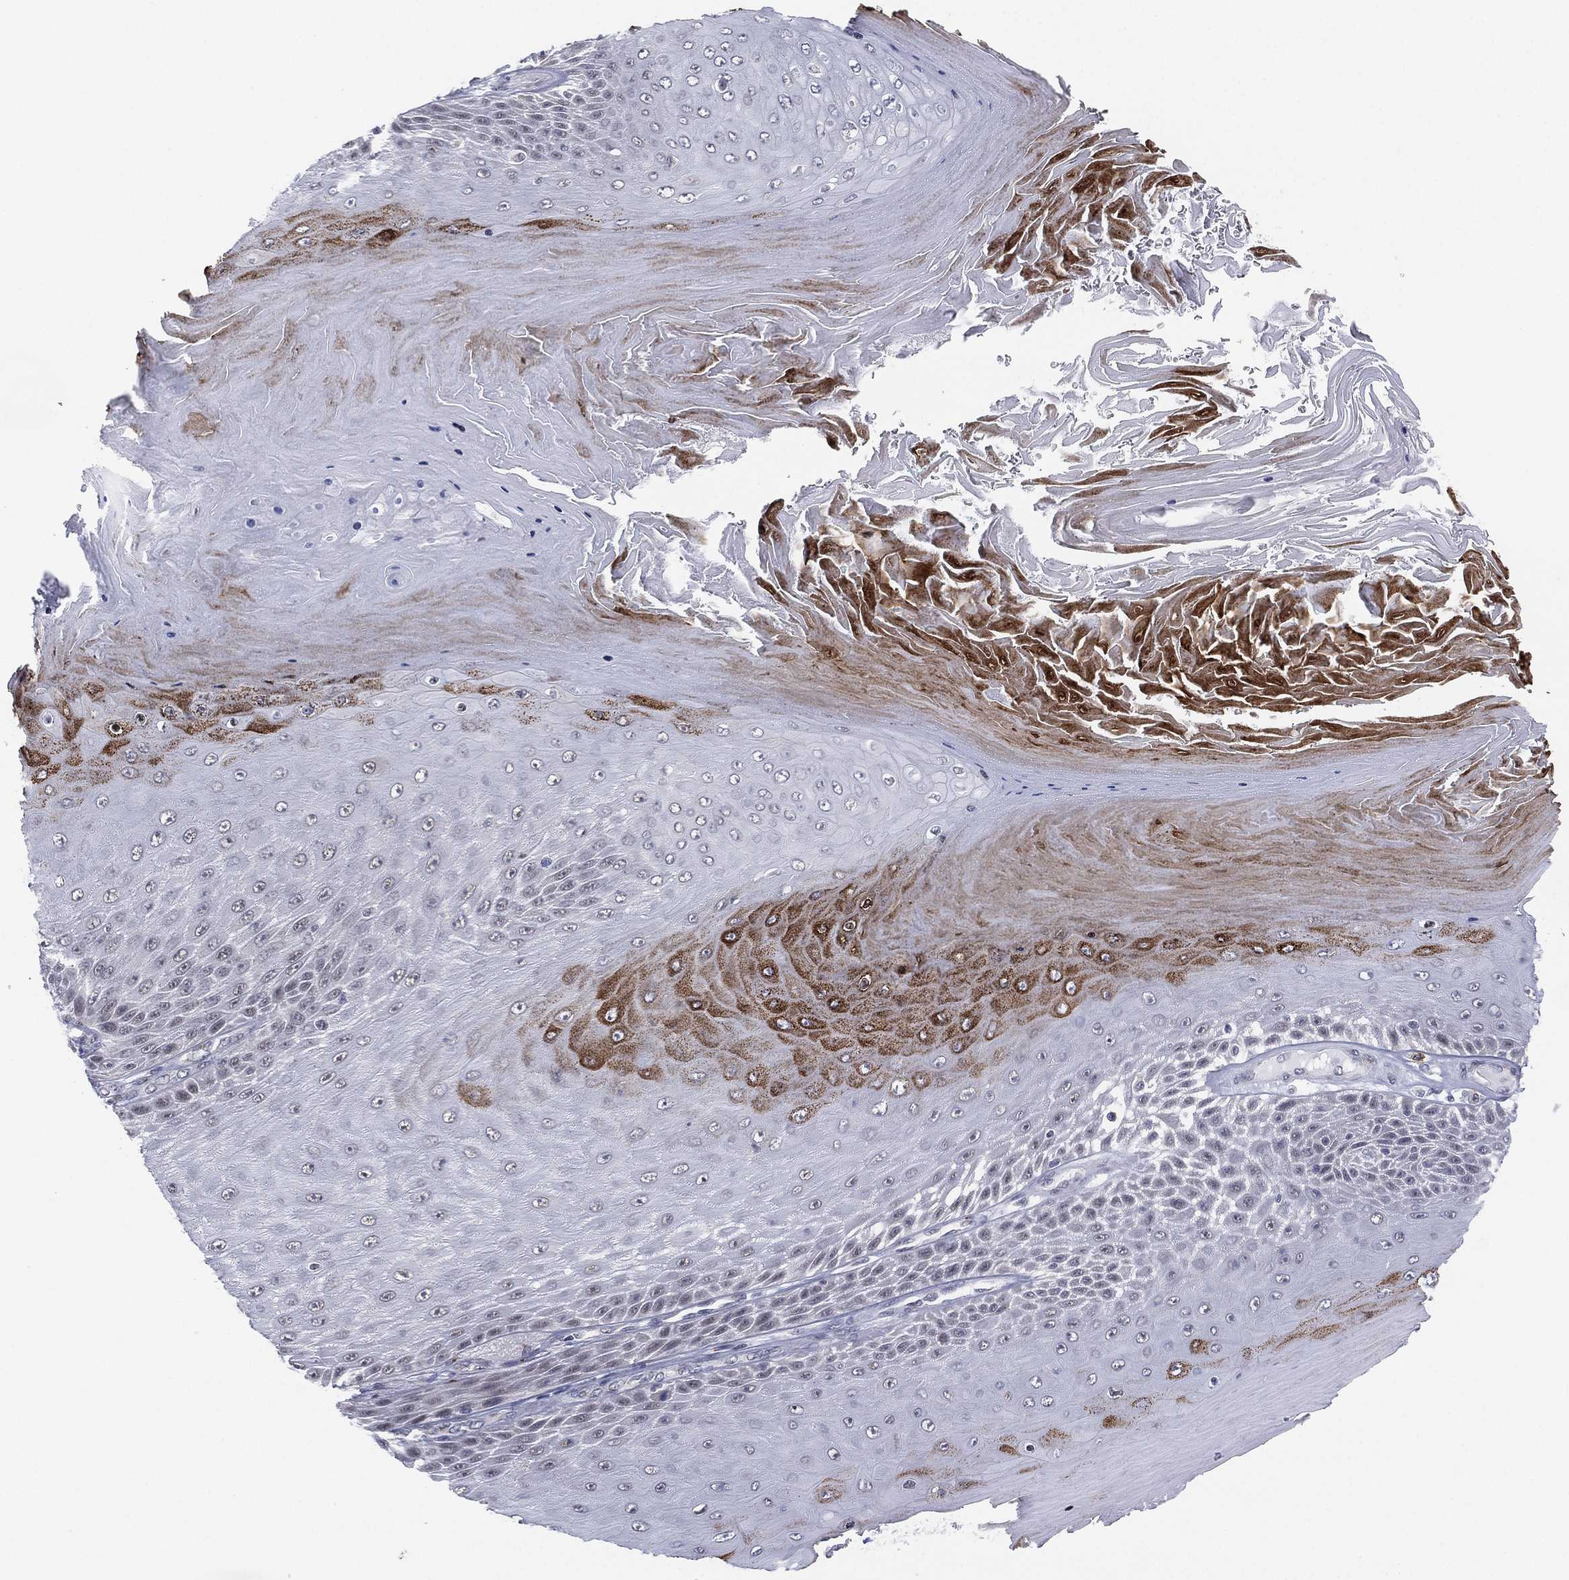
{"staining": {"intensity": "negative", "quantity": "none", "location": "none"}, "tissue": "skin cancer", "cell_type": "Tumor cells", "image_type": "cancer", "snomed": [{"axis": "morphology", "description": "Squamous cell carcinoma, NOS"}, {"axis": "topography", "description": "Skin"}], "caption": "This is an immunohistochemistry histopathology image of human skin cancer (squamous cell carcinoma). There is no staining in tumor cells.", "gene": "CD177", "patient": {"sex": "male", "age": 62}}